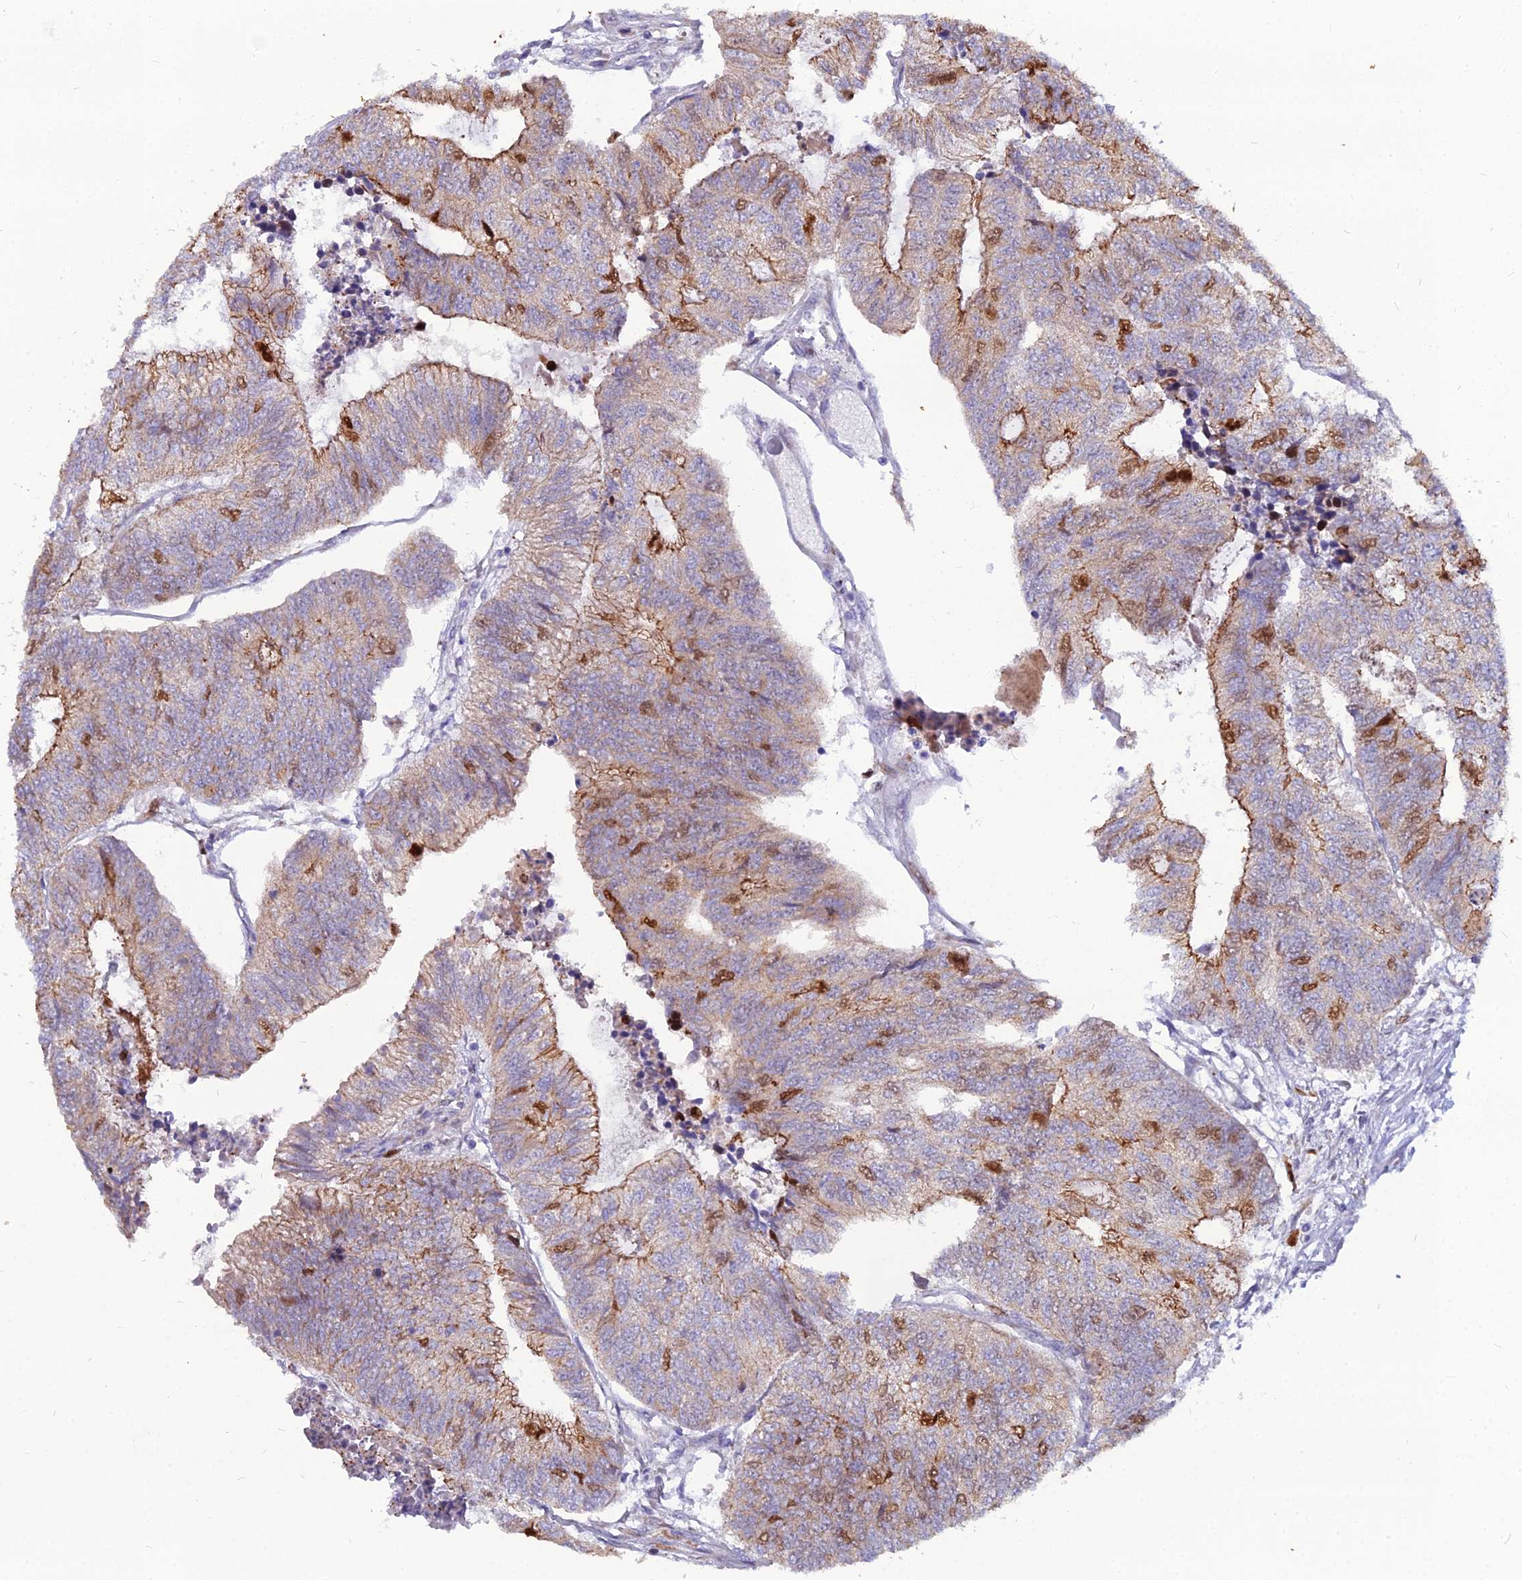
{"staining": {"intensity": "moderate", "quantity": "25%-75%", "location": "cytoplasmic/membranous"}, "tissue": "colorectal cancer", "cell_type": "Tumor cells", "image_type": "cancer", "snomed": [{"axis": "morphology", "description": "Adenocarcinoma, NOS"}, {"axis": "topography", "description": "Colon"}], "caption": "High-magnification brightfield microscopy of colorectal adenocarcinoma stained with DAB (brown) and counterstained with hematoxylin (blue). tumor cells exhibit moderate cytoplasmic/membranous positivity is identified in approximately25%-75% of cells.", "gene": "NUSAP1", "patient": {"sex": "female", "age": 67}}